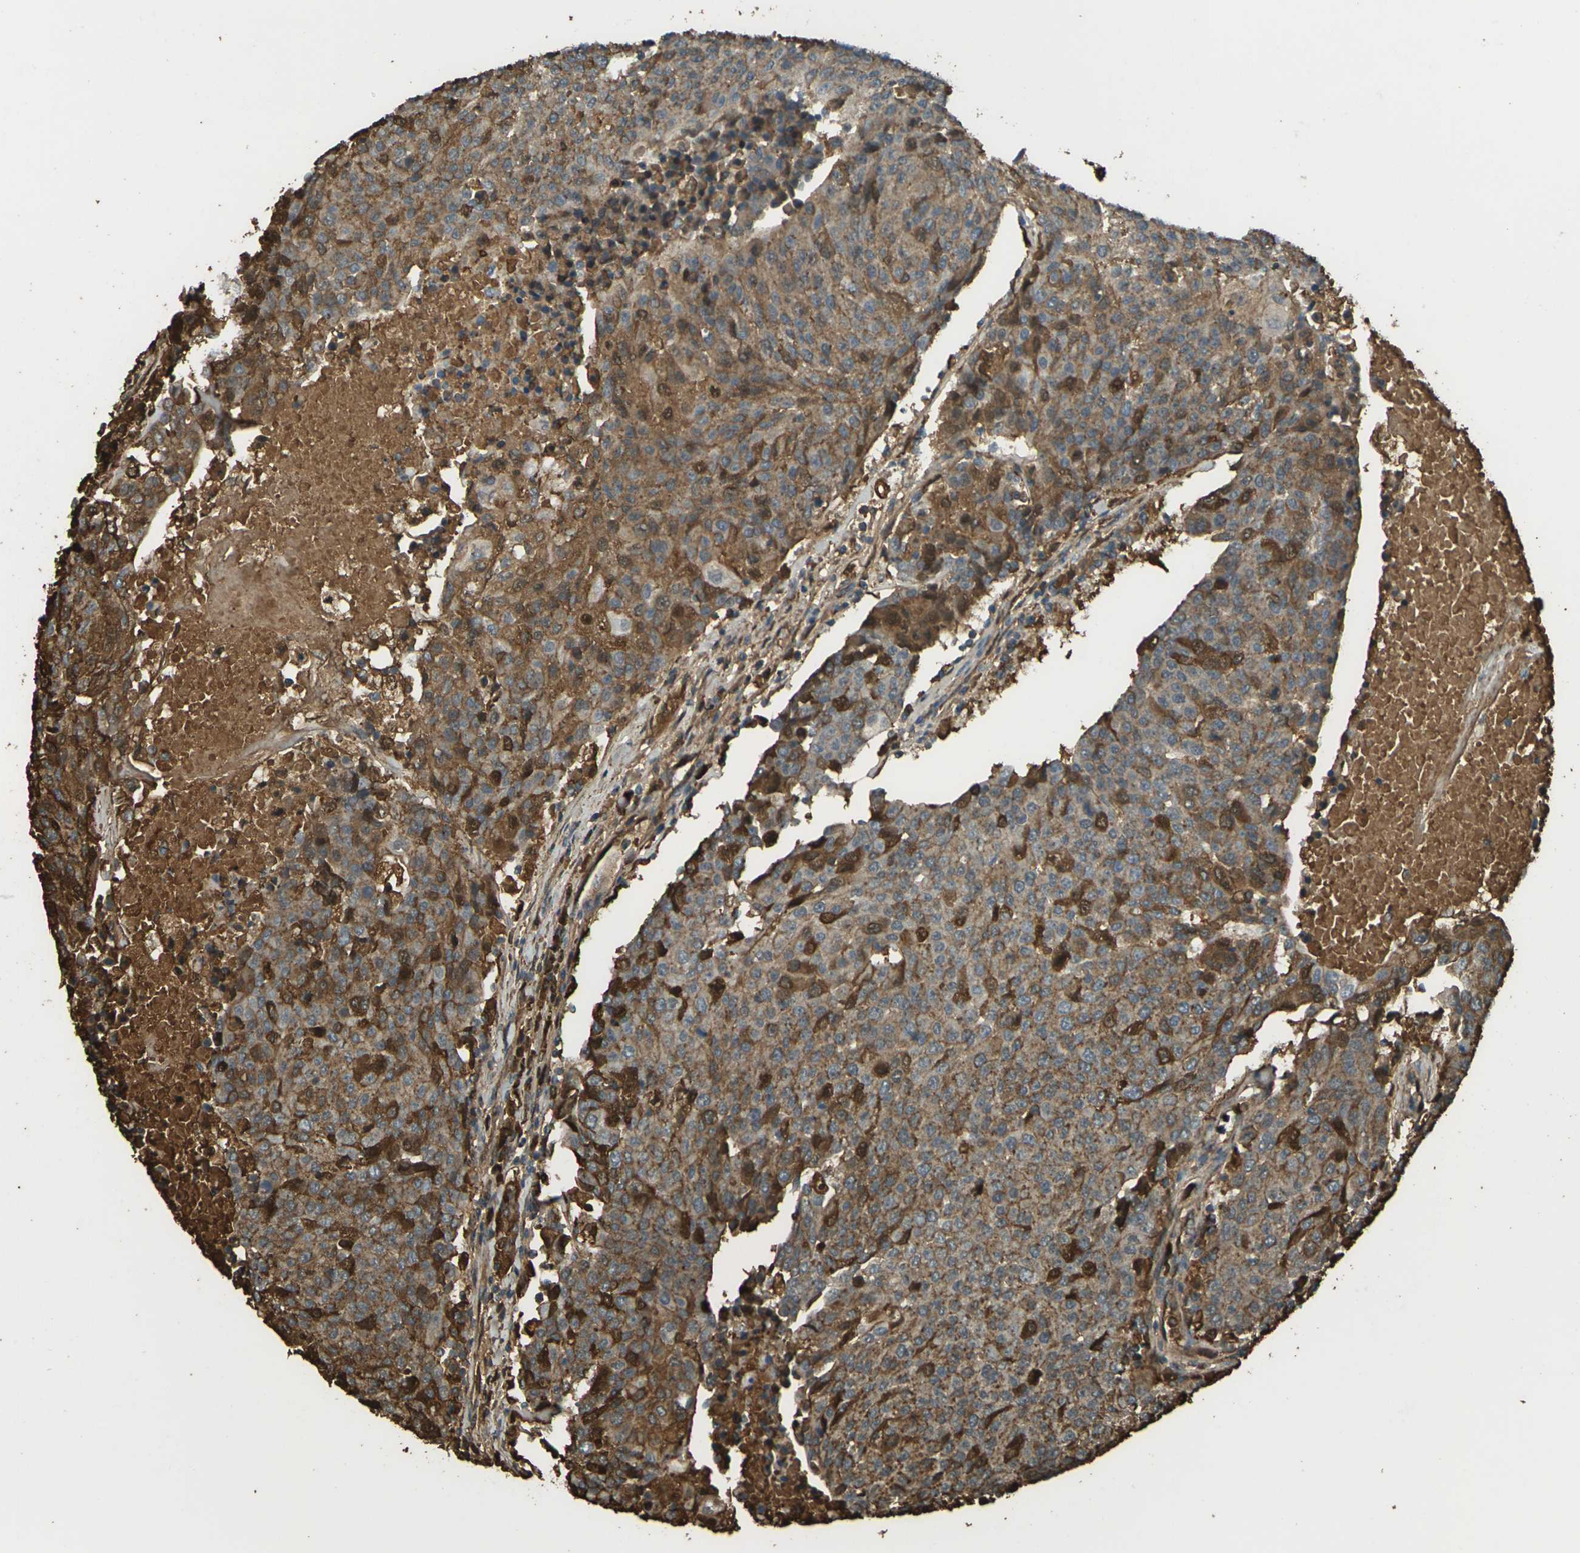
{"staining": {"intensity": "strong", "quantity": "25%-75%", "location": "cytoplasmic/membranous,nuclear"}, "tissue": "urothelial cancer", "cell_type": "Tumor cells", "image_type": "cancer", "snomed": [{"axis": "morphology", "description": "Urothelial carcinoma, High grade"}, {"axis": "topography", "description": "Urinary bladder"}], "caption": "Human high-grade urothelial carcinoma stained for a protein (brown) demonstrates strong cytoplasmic/membranous and nuclear positive positivity in approximately 25%-75% of tumor cells.", "gene": "CYP1B1", "patient": {"sex": "female", "age": 85}}